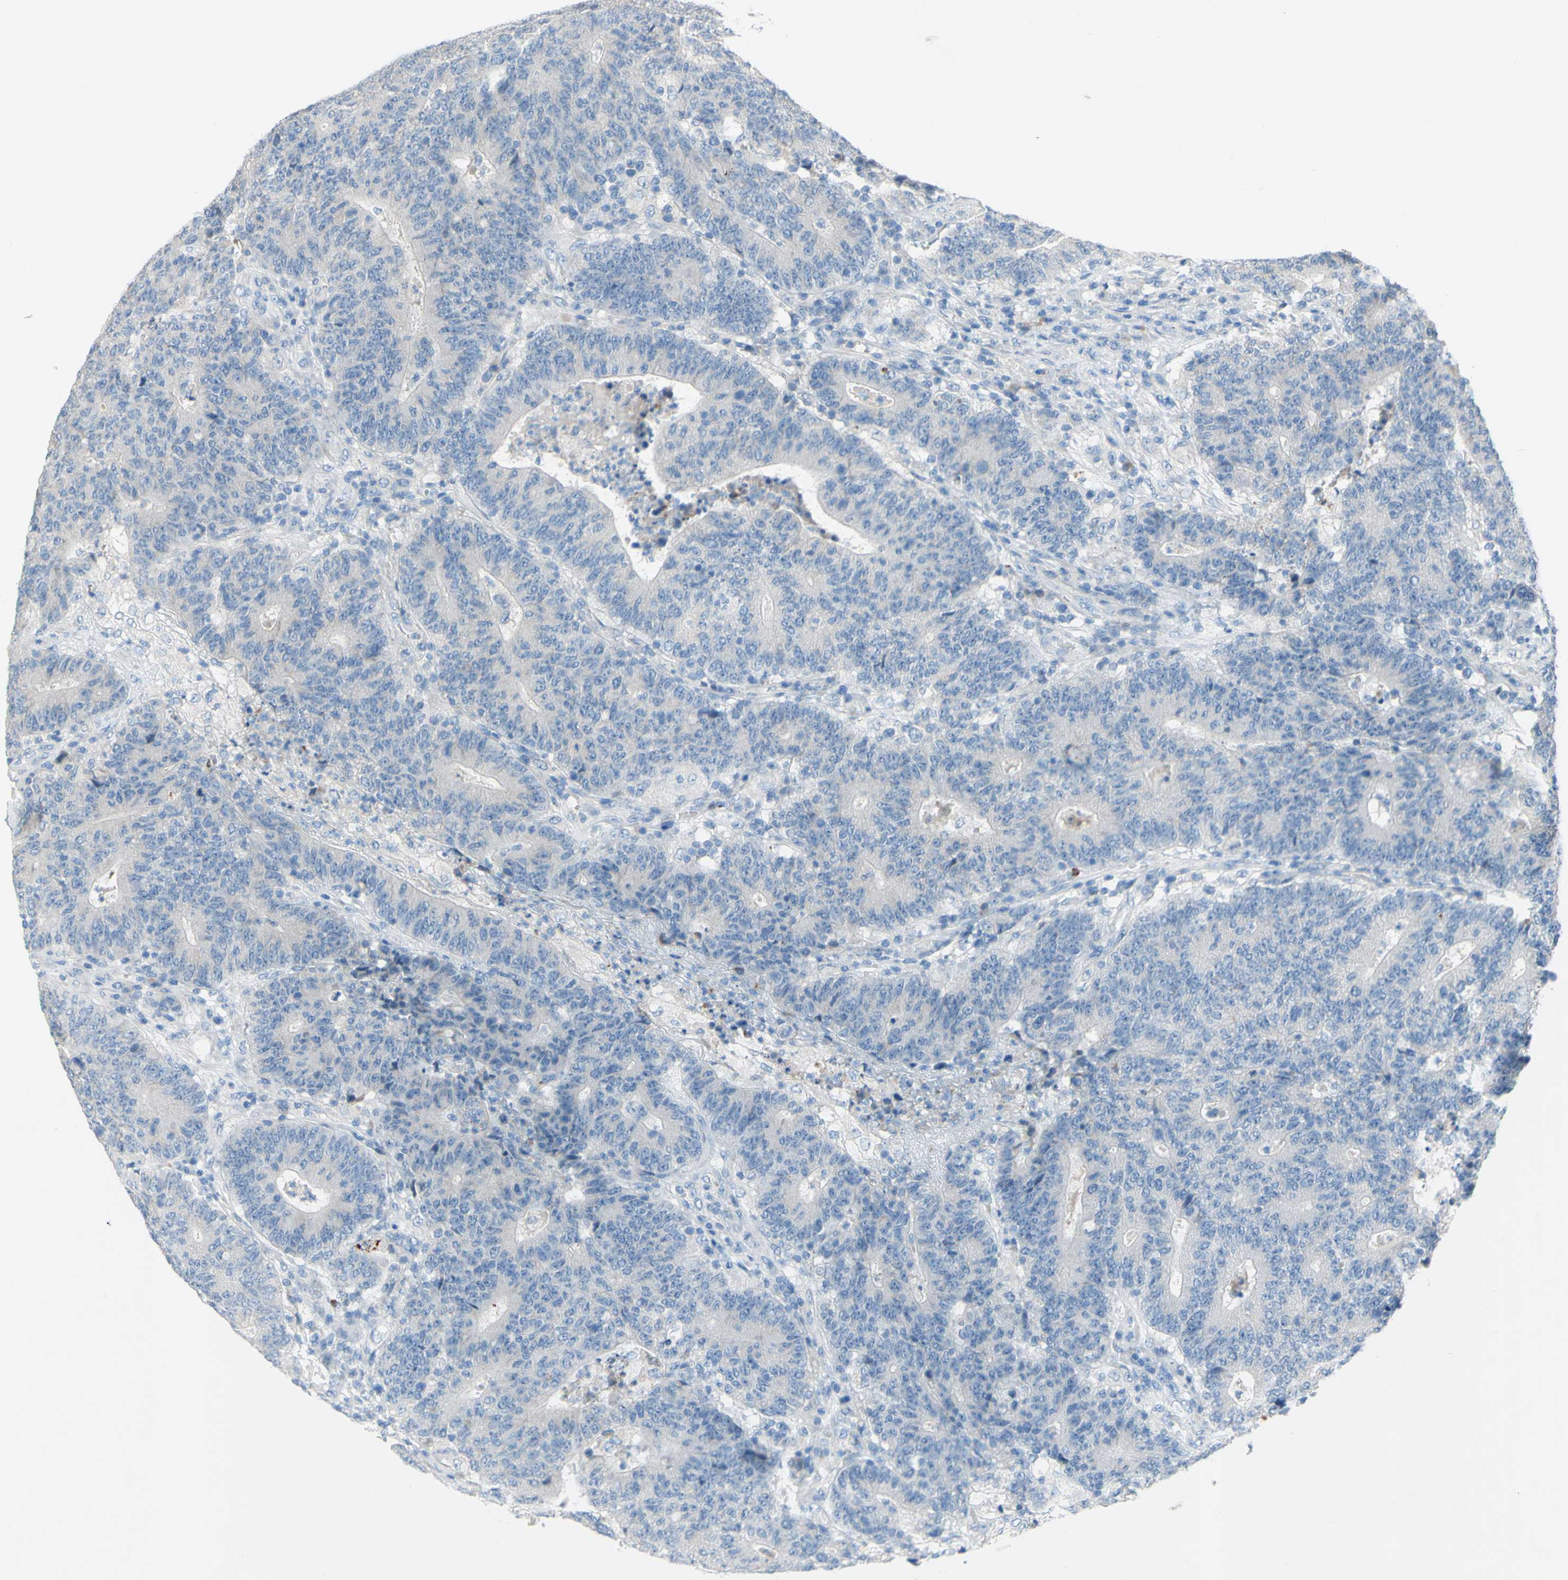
{"staining": {"intensity": "negative", "quantity": "none", "location": "none"}, "tissue": "colorectal cancer", "cell_type": "Tumor cells", "image_type": "cancer", "snomed": [{"axis": "morphology", "description": "Normal tissue, NOS"}, {"axis": "morphology", "description": "Adenocarcinoma, NOS"}, {"axis": "topography", "description": "Colon"}], "caption": "Immunohistochemistry (IHC) micrograph of human colorectal cancer stained for a protein (brown), which demonstrates no expression in tumor cells.", "gene": "ACADL", "patient": {"sex": "female", "age": 75}}